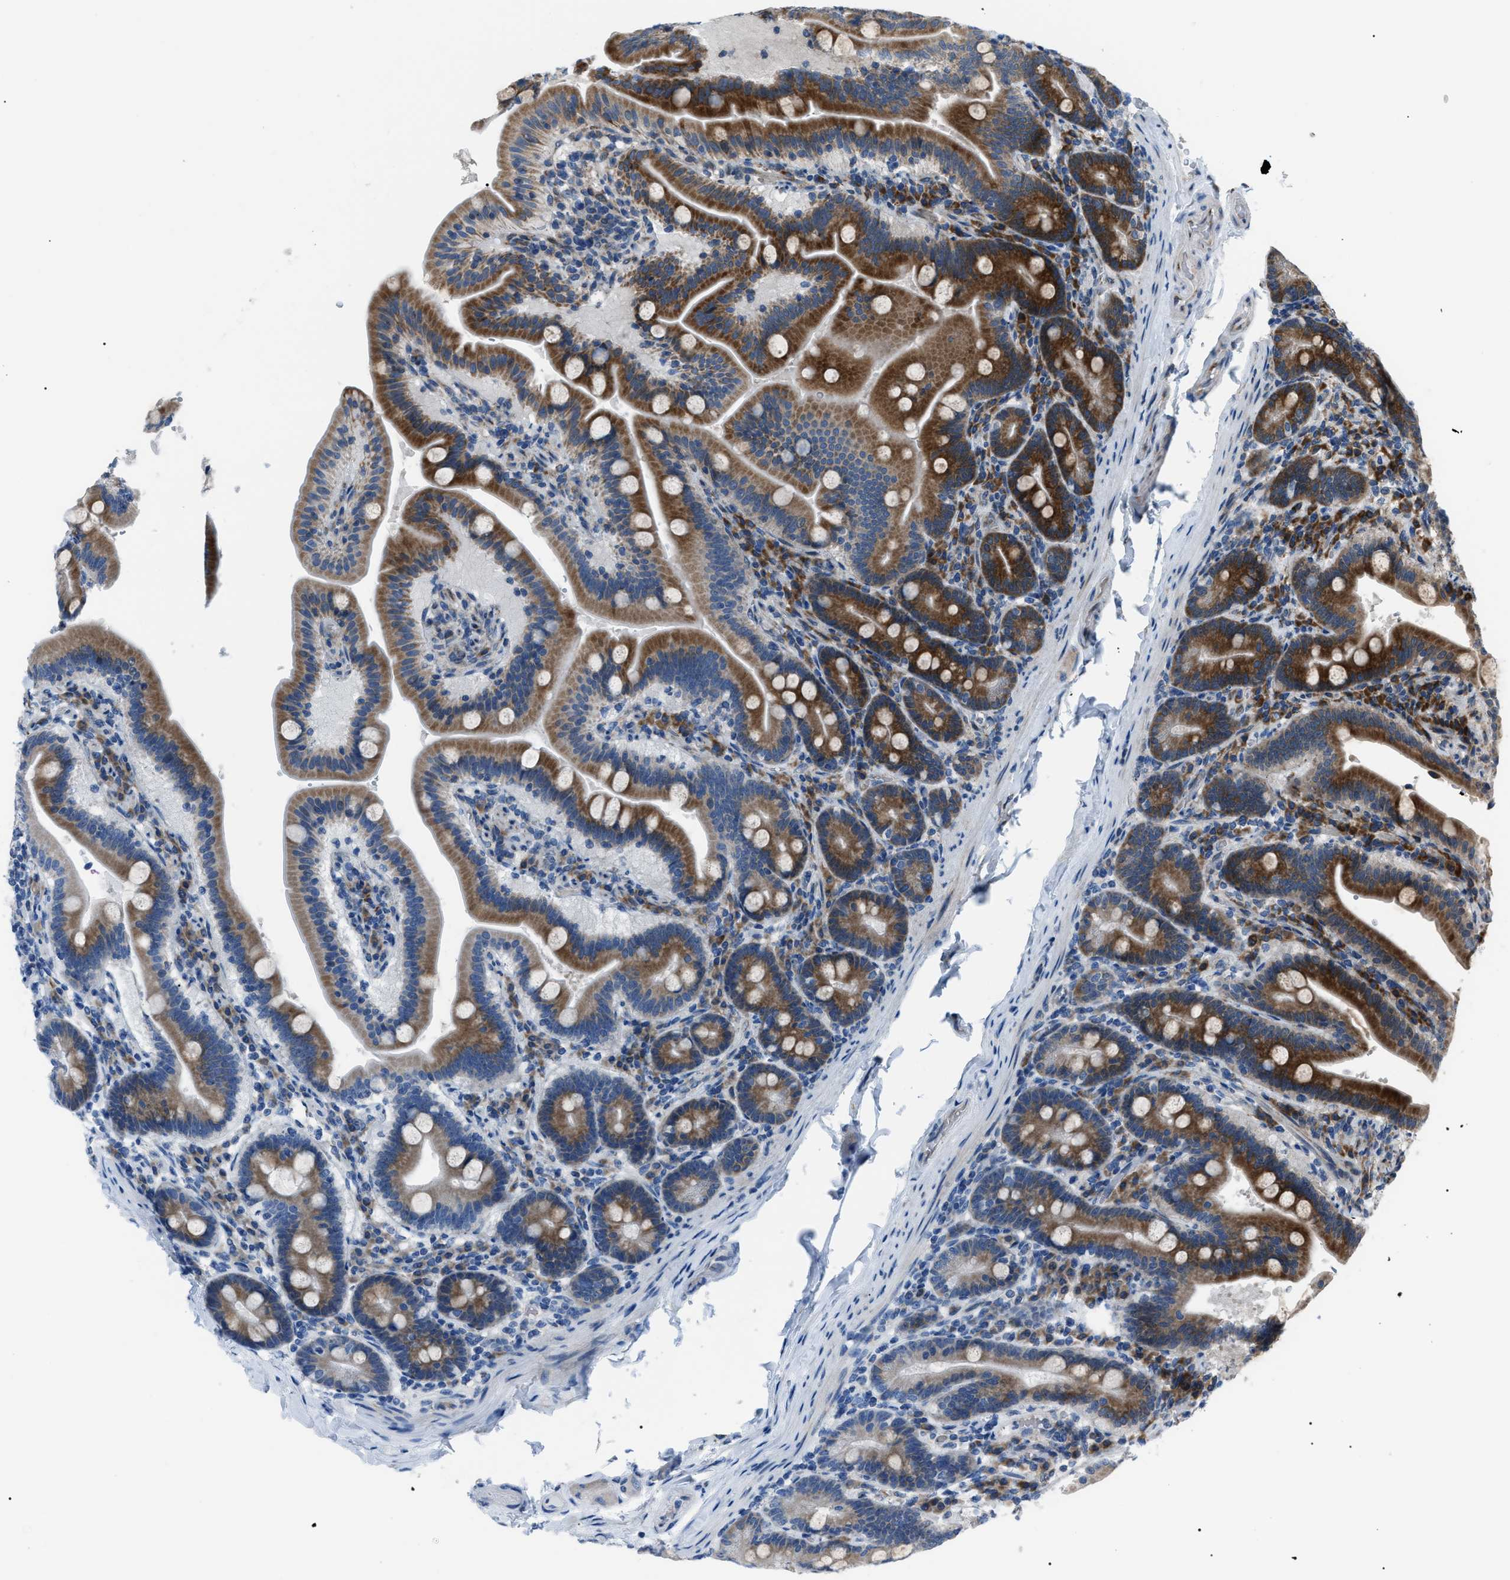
{"staining": {"intensity": "strong", "quantity": ">75%", "location": "cytoplasmic/membranous"}, "tissue": "duodenum", "cell_type": "Glandular cells", "image_type": "normal", "snomed": [{"axis": "morphology", "description": "Normal tissue, NOS"}, {"axis": "topography", "description": "Duodenum"}], "caption": "Immunohistochemical staining of benign human duodenum exhibits high levels of strong cytoplasmic/membranous expression in about >75% of glandular cells.", "gene": "AGO2", "patient": {"sex": "male", "age": 54}}